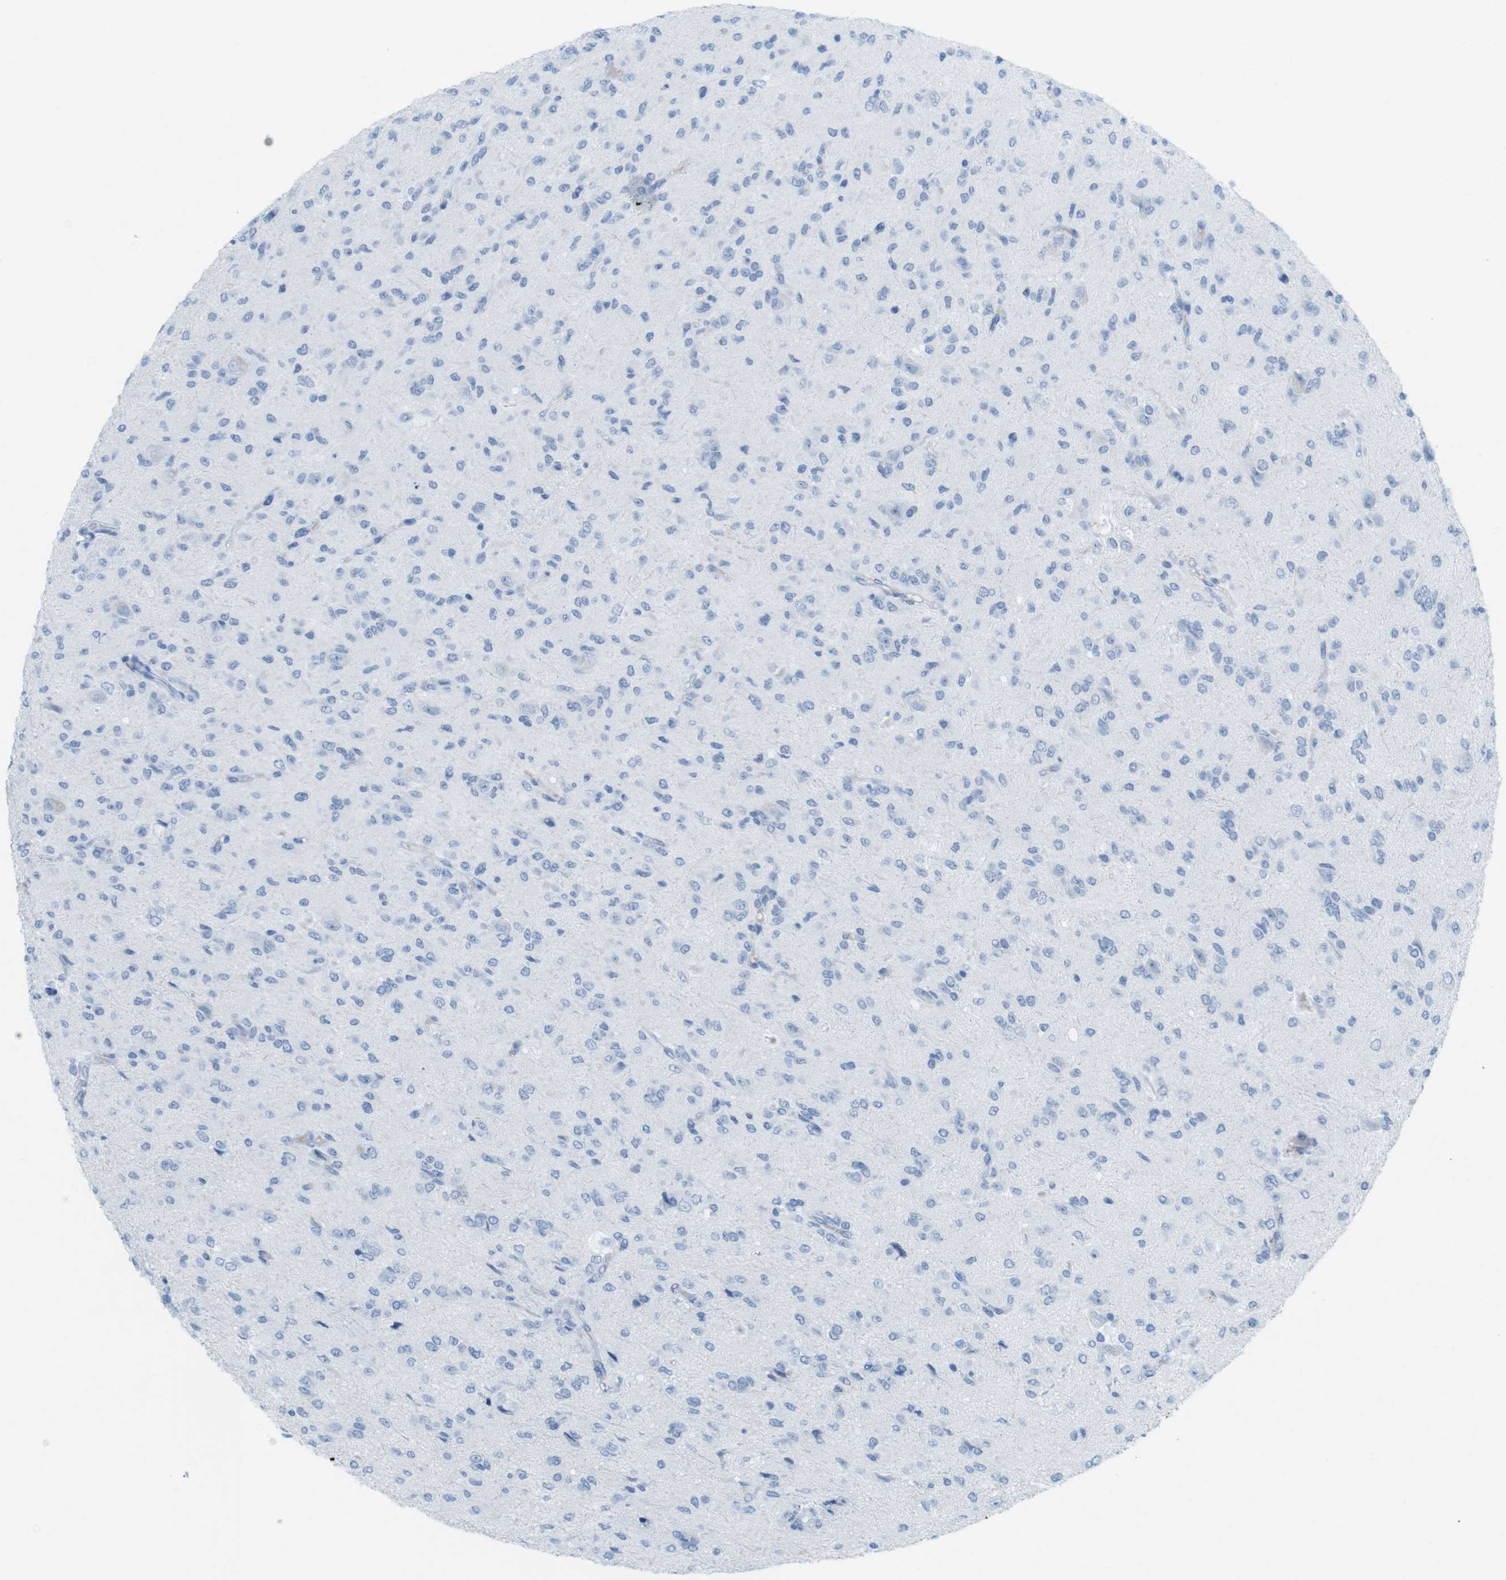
{"staining": {"intensity": "negative", "quantity": "none", "location": "none"}, "tissue": "glioma", "cell_type": "Tumor cells", "image_type": "cancer", "snomed": [{"axis": "morphology", "description": "Glioma, malignant, High grade"}, {"axis": "topography", "description": "Brain"}], "caption": "This is an immunohistochemistry micrograph of human malignant glioma (high-grade). There is no expression in tumor cells.", "gene": "TNNT2", "patient": {"sex": "female", "age": 59}}